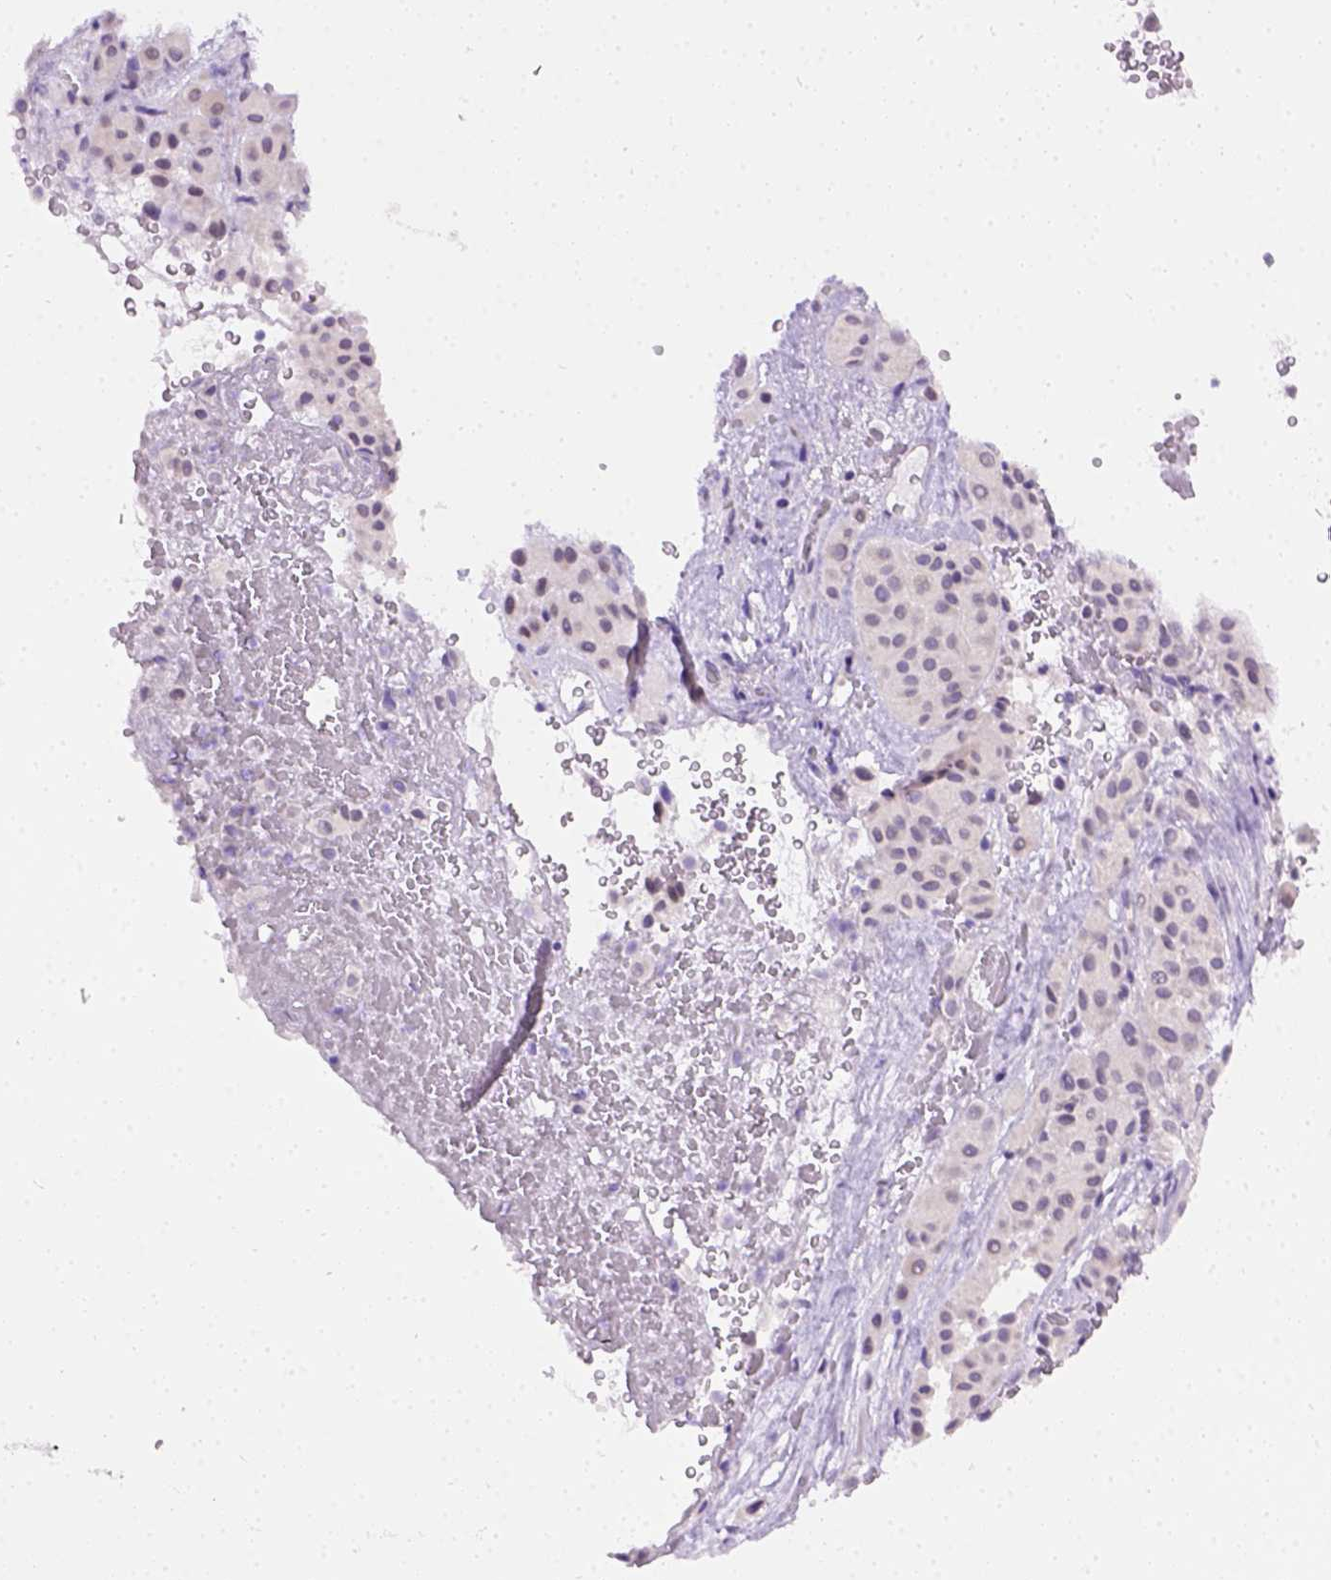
{"staining": {"intensity": "negative", "quantity": "none", "location": "none"}, "tissue": "melanoma", "cell_type": "Tumor cells", "image_type": "cancer", "snomed": [{"axis": "morphology", "description": "Malignant melanoma, Metastatic site"}, {"axis": "topography", "description": "Smooth muscle"}], "caption": "Immunohistochemical staining of melanoma displays no significant staining in tumor cells.", "gene": "FAM184B", "patient": {"sex": "male", "age": 41}}